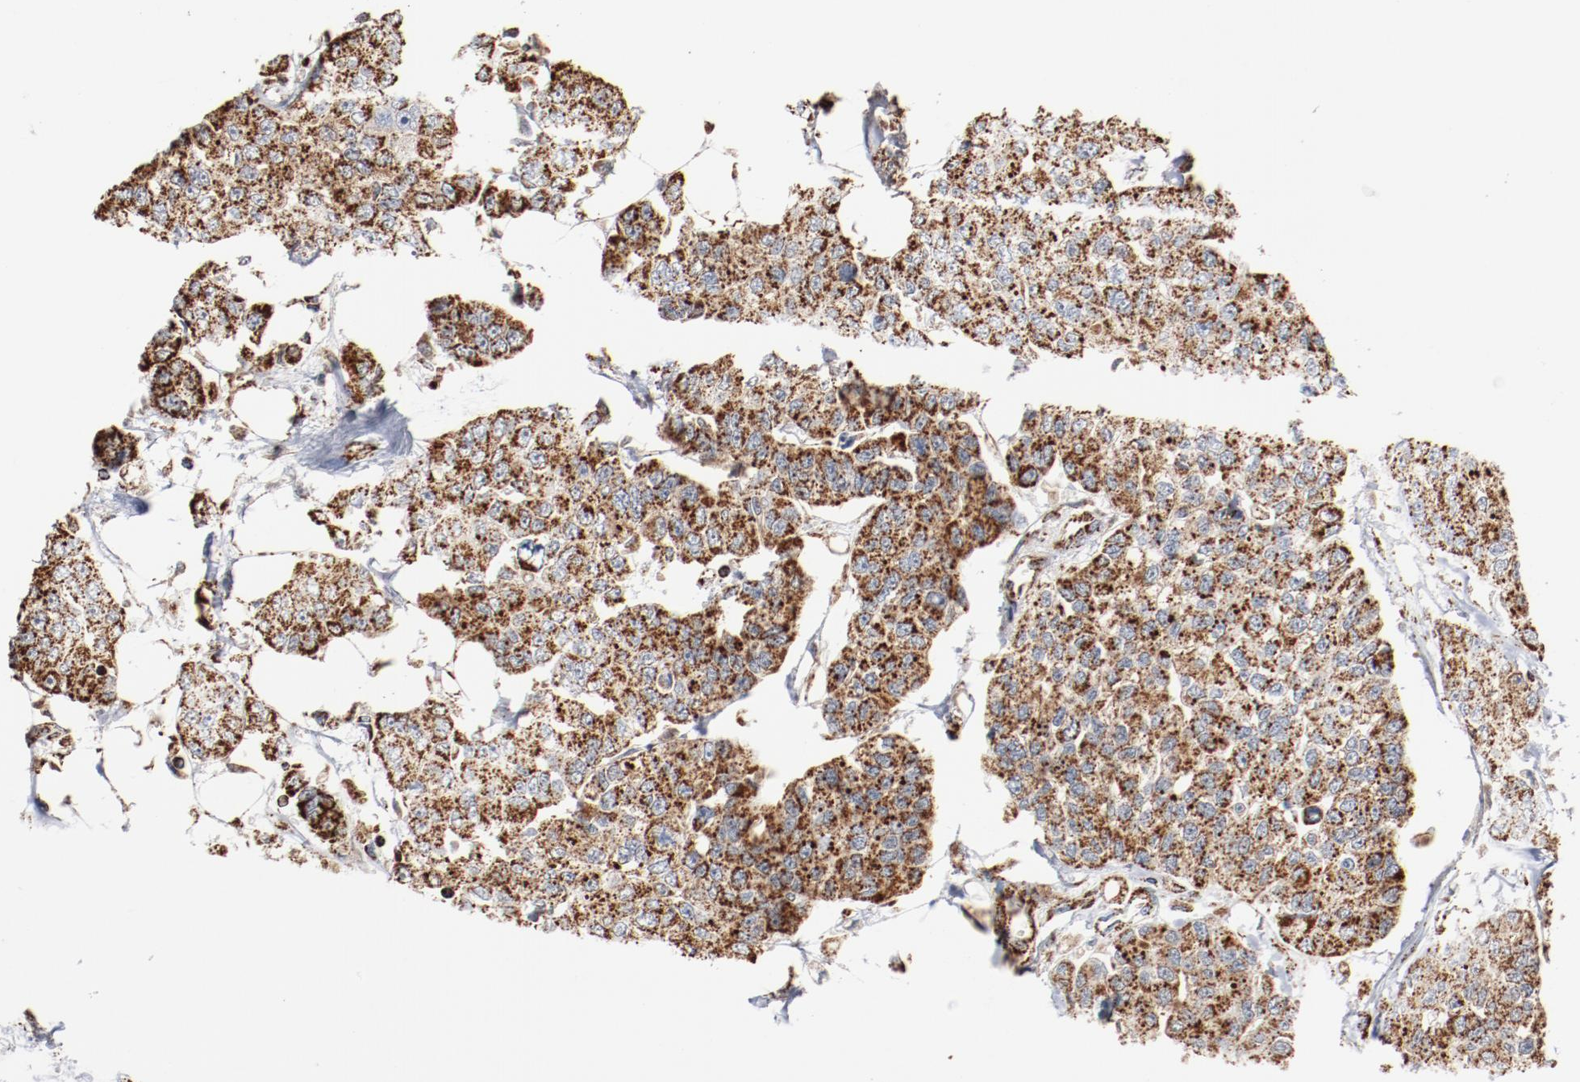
{"staining": {"intensity": "strong", "quantity": ">75%", "location": "cytoplasmic/membranous"}, "tissue": "breast cancer", "cell_type": "Tumor cells", "image_type": "cancer", "snomed": [{"axis": "morphology", "description": "Duct carcinoma"}, {"axis": "topography", "description": "Breast"}], "caption": "Approximately >75% of tumor cells in human infiltrating ductal carcinoma (breast) exhibit strong cytoplasmic/membranous protein positivity as visualized by brown immunohistochemical staining.", "gene": "NDUFS4", "patient": {"sex": "female", "age": 51}}